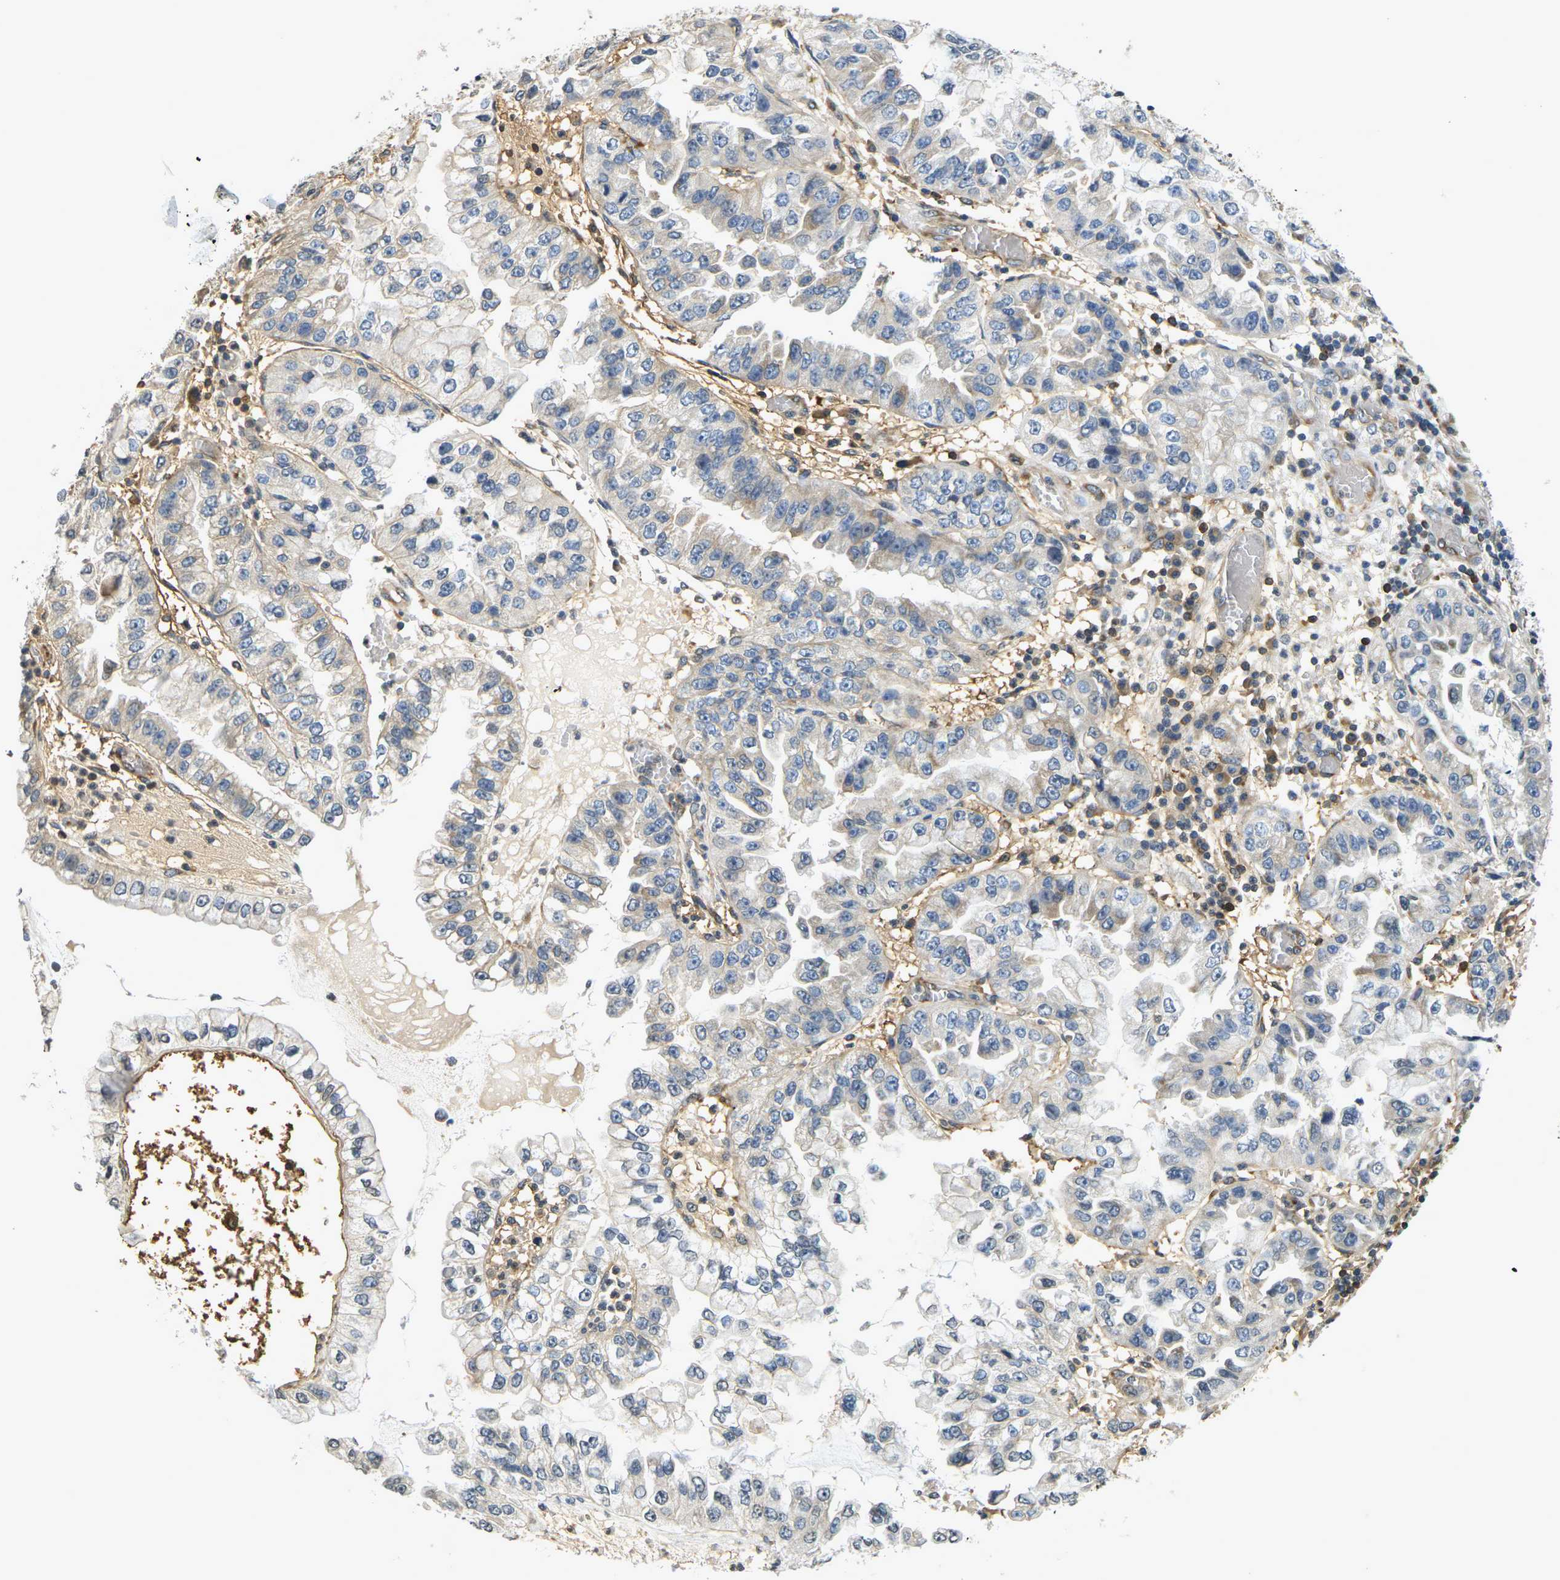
{"staining": {"intensity": "moderate", "quantity": "<25%", "location": "cytoplasmic/membranous"}, "tissue": "liver cancer", "cell_type": "Tumor cells", "image_type": "cancer", "snomed": [{"axis": "morphology", "description": "Cholangiocarcinoma"}, {"axis": "topography", "description": "Liver"}], "caption": "High-power microscopy captured an IHC image of liver cancer (cholangiocarcinoma), revealing moderate cytoplasmic/membranous expression in about <25% of tumor cells. Using DAB (brown) and hematoxylin (blue) stains, captured at high magnification using brightfield microscopy.", "gene": "CAST", "patient": {"sex": "female", "age": 79}}